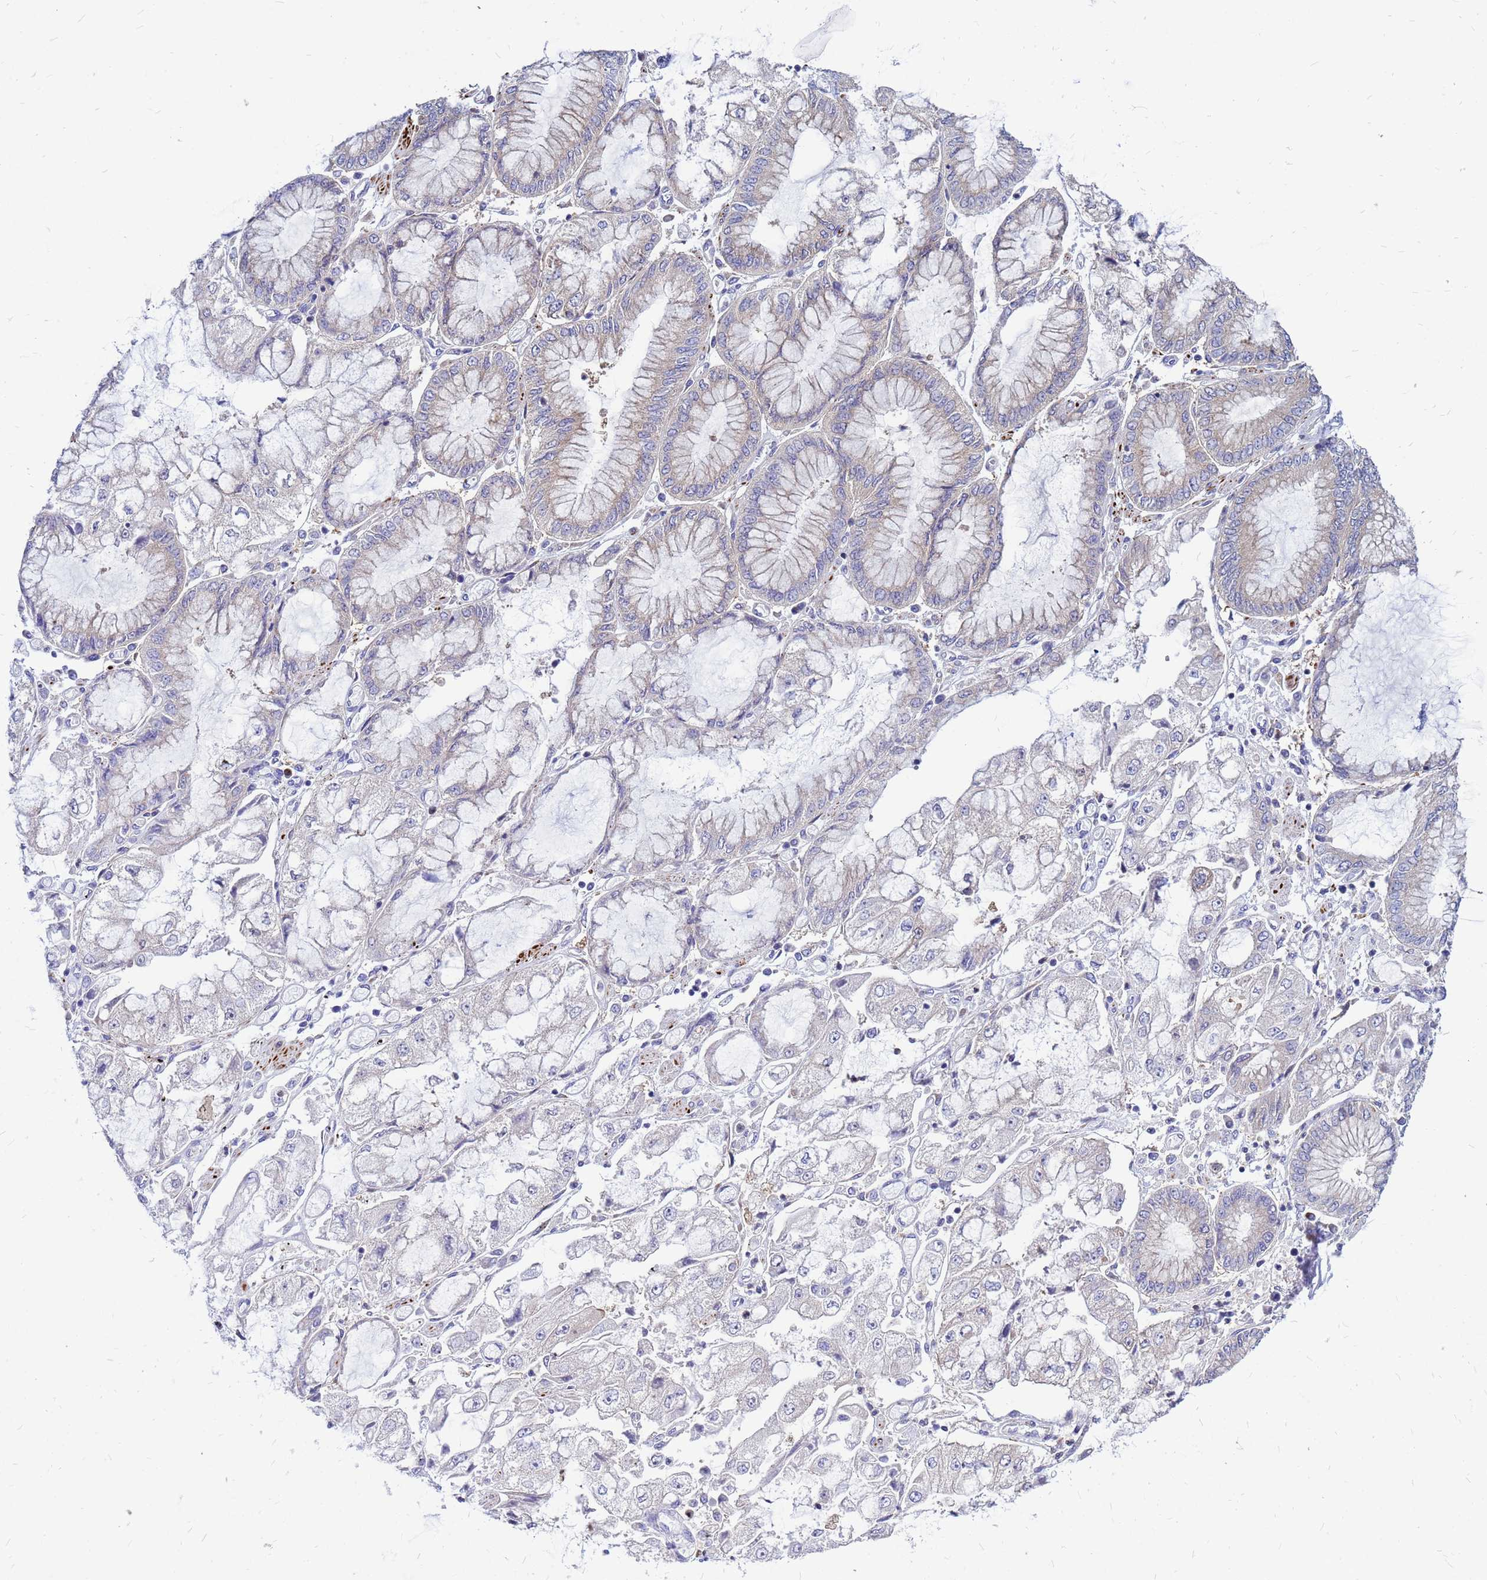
{"staining": {"intensity": "negative", "quantity": "none", "location": "none"}, "tissue": "stomach cancer", "cell_type": "Tumor cells", "image_type": "cancer", "snomed": [{"axis": "morphology", "description": "Adenocarcinoma, NOS"}, {"axis": "topography", "description": "Stomach"}], "caption": "A micrograph of stomach adenocarcinoma stained for a protein reveals no brown staining in tumor cells.", "gene": "FHIP1A", "patient": {"sex": "male", "age": 76}}